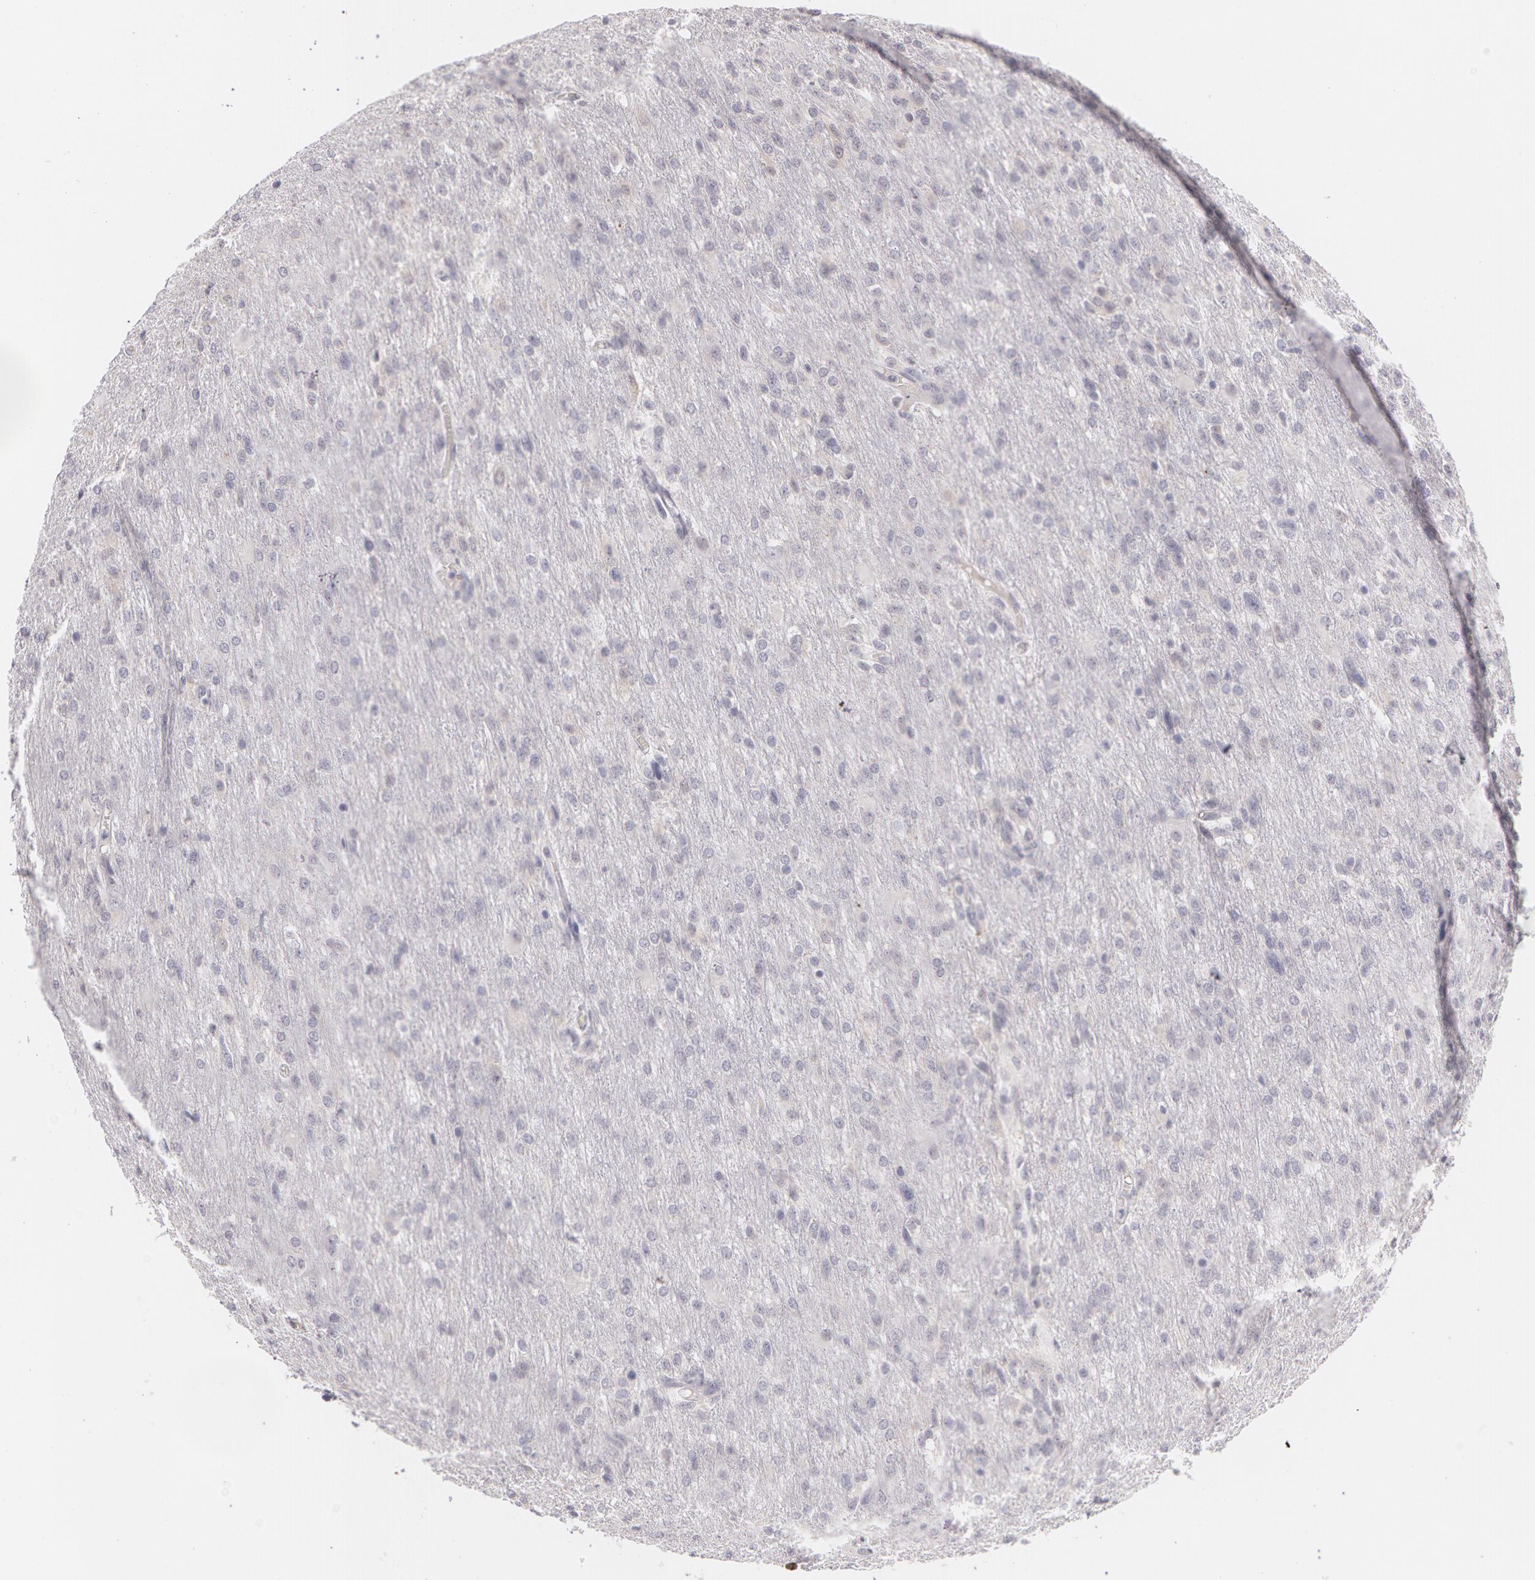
{"staining": {"intensity": "negative", "quantity": "none", "location": "none"}, "tissue": "glioma", "cell_type": "Tumor cells", "image_type": "cancer", "snomed": [{"axis": "morphology", "description": "Glioma, malignant, High grade"}, {"axis": "topography", "description": "Brain"}], "caption": "DAB immunohistochemical staining of human glioma demonstrates no significant positivity in tumor cells.", "gene": "LBP", "patient": {"sex": "male", "age": 68}}